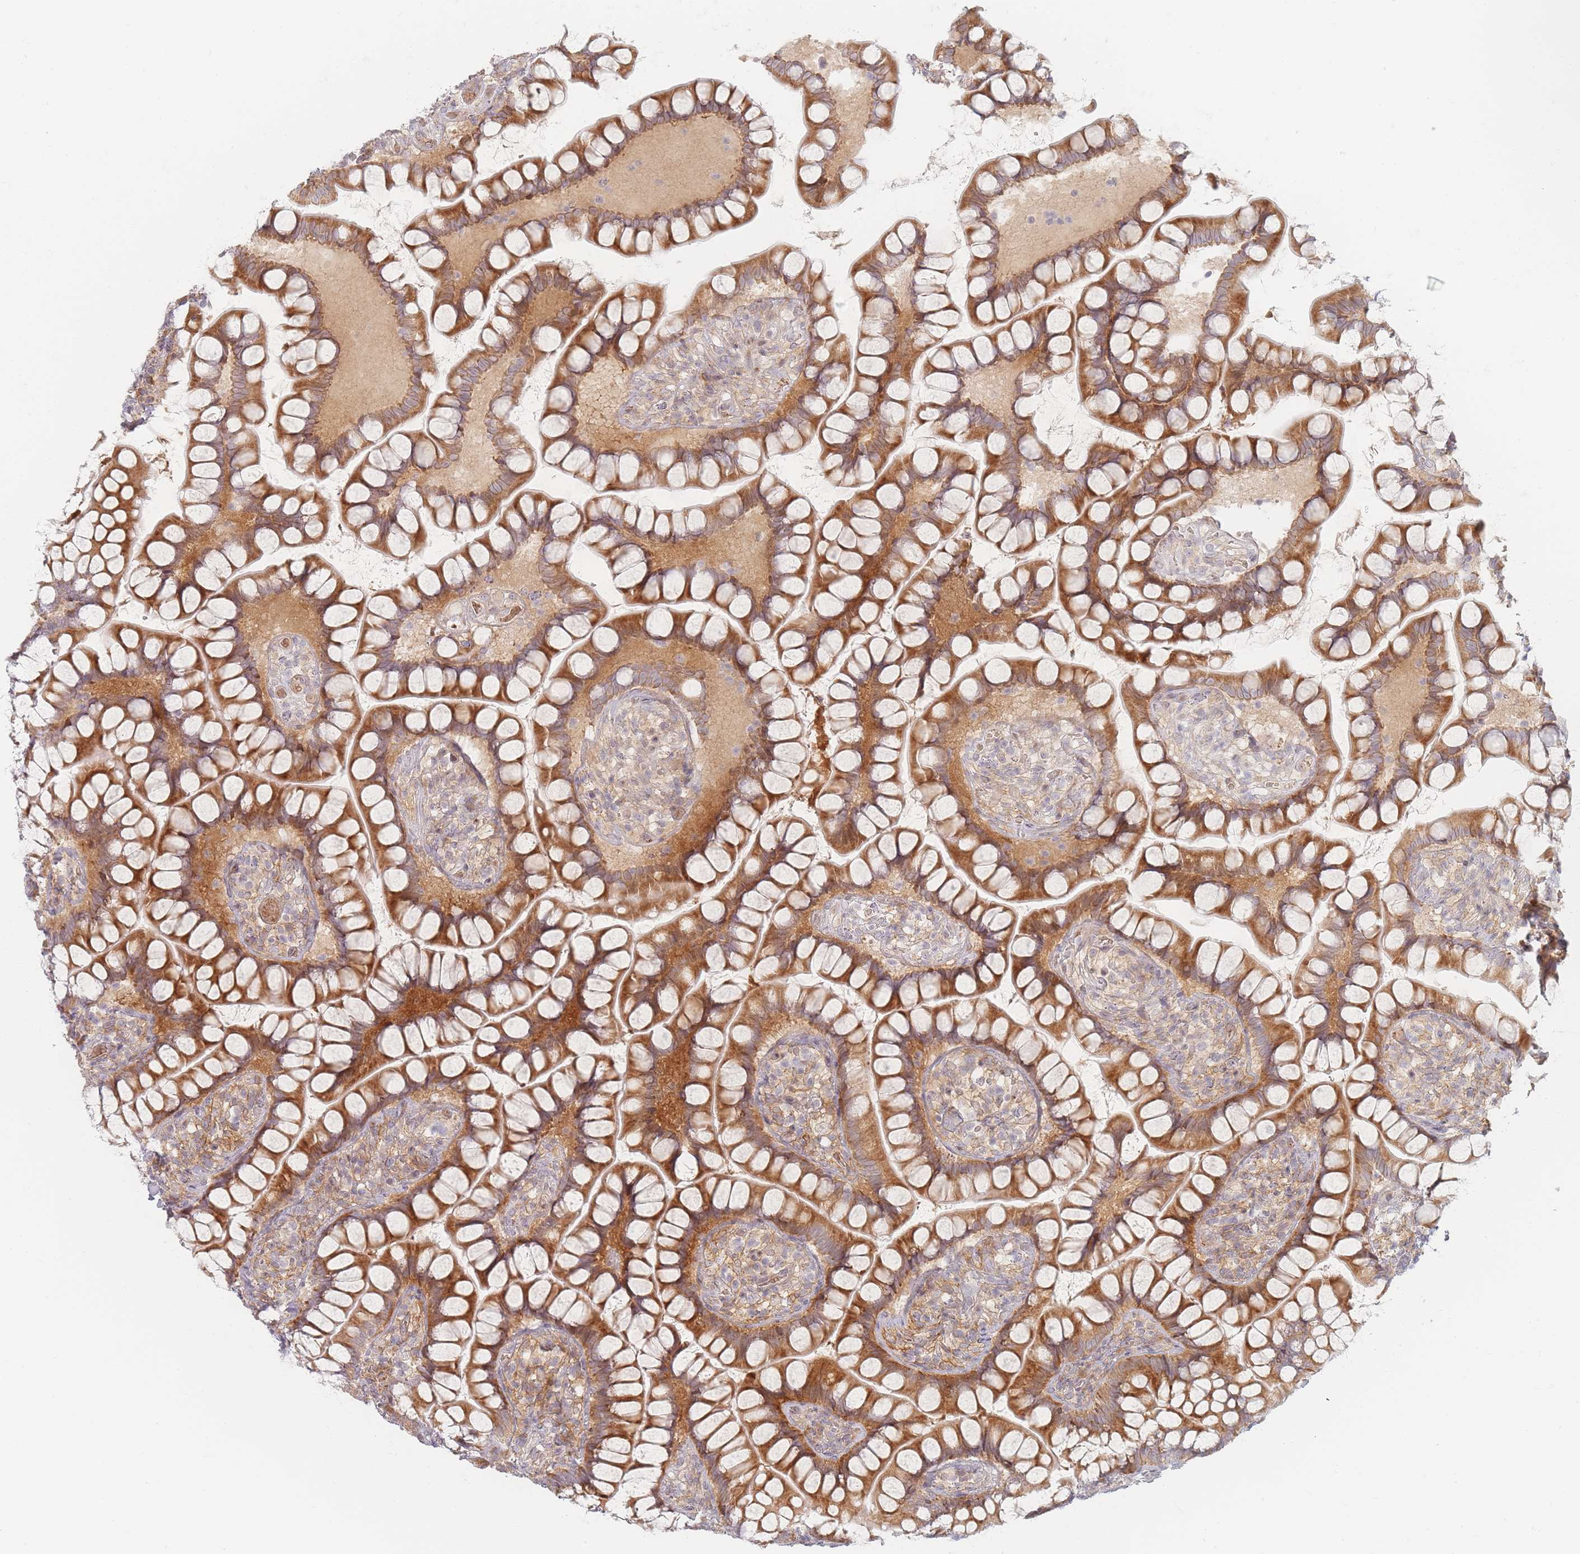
{"staining": {"intensity": "moderate", "quantity": ">75%", "location": "cytoplasmic/membranous"}, "tissue": "small intestine", "cell_type": "Glandular cells", "image_type": "normal", "snomed": [{"axis": "morphology", "description": "Normal tissue, NOS"}, {"axis": "topography", "description": "Small intestine"}], "caption": "There is medium levels of moderate cytoplasmic/membranous expression in glandular cells of unremarkable small intestine, as demonstrated by immunohistochemical staining (brown color).", "gene": "ZKSCAN7", "patient": {"sex": "male", "age": 70}}